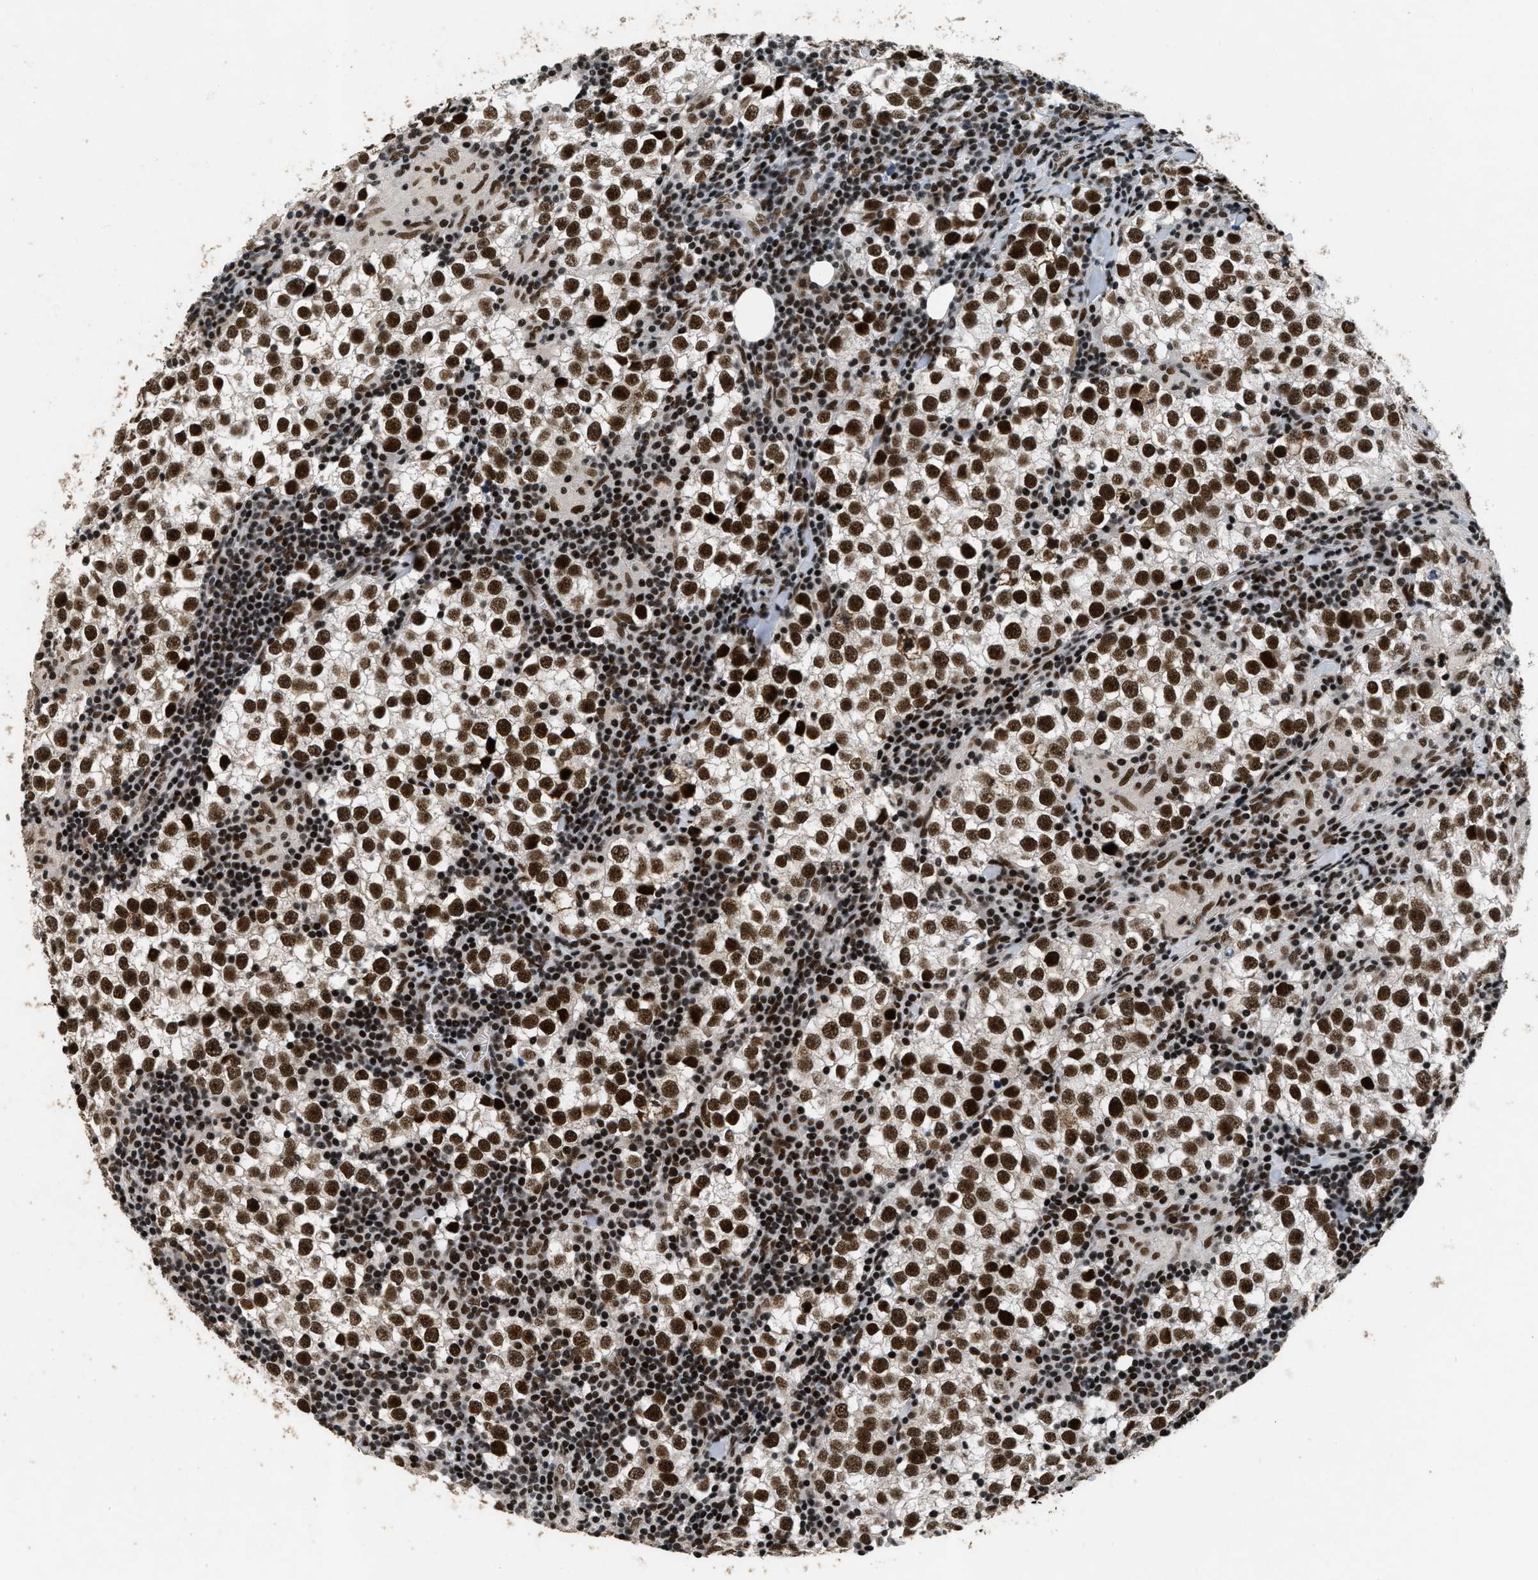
{"staining": {"intensity": "strong", "quantity": ">75%", "location": "nuclear"}, "tissue": "testis cancer", "cell_type": "Tumor cells", "image_type": "cancer", "snomed": [{"axis": "morphology", "description": "Seminoma, NOS"}, {"axis": "morphology", "description": "Carcinoma, Embryonal, NOS"}, {"axis": "topography", "description": "Testis"}], "caption": "This is a micrograph of immunohistochemistry (IHC) staining of testis cancer (embryonal carcinoma), which shows strong positivity in the nuclear of tumor cells.", "gene": "SMARCB1", "patient": {"sex": "male", "age": 36}}